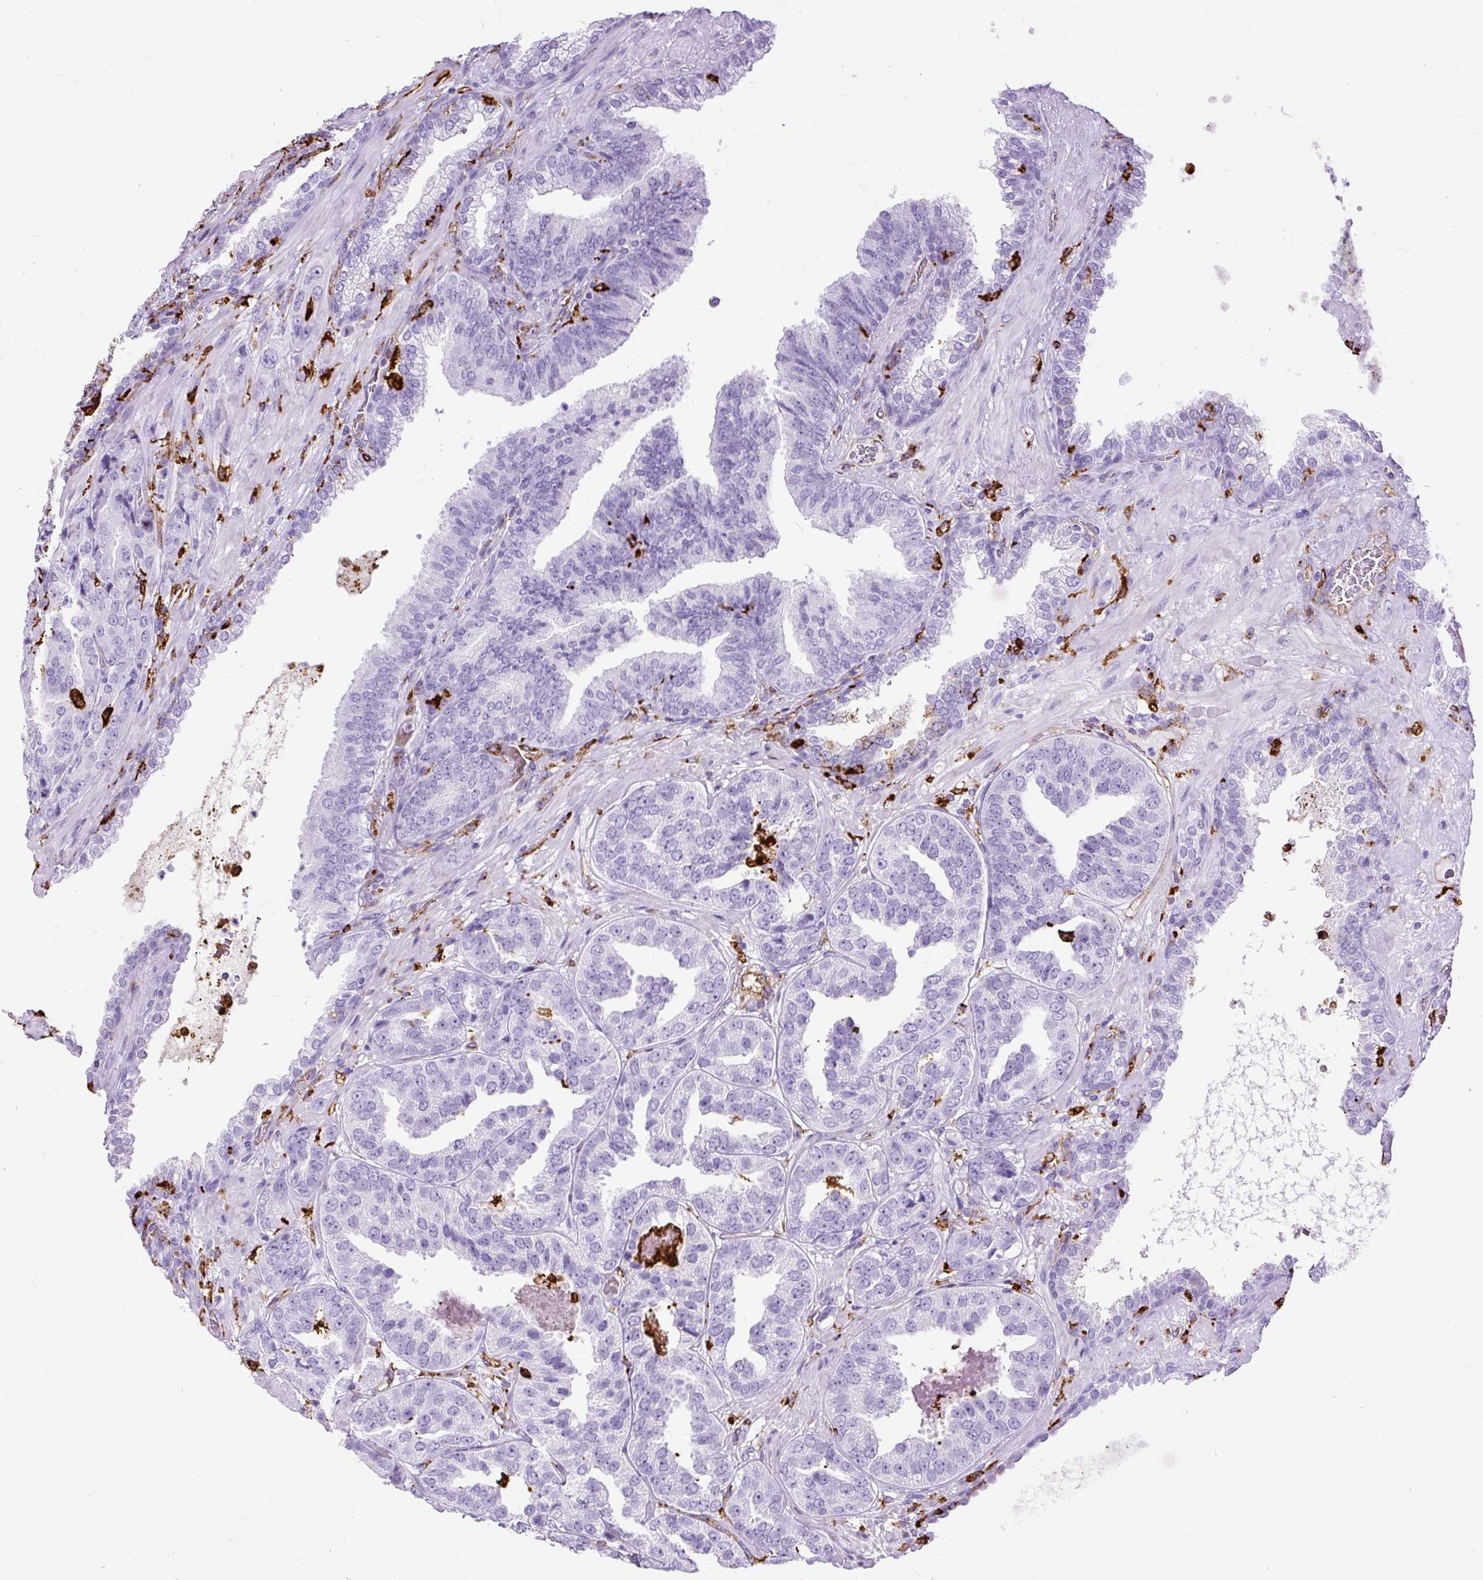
{"staining": {"intensity": "negative", "quantity": "none", "location": "none"}, "tissue": "prostate cancer", "cell_type": "Tumor cells", "image_type": "cancer", "snomed": [{"axis": "morphology", "description": "Adenocarcinoma, High grade"}, {"axis": "topography", "description": "Prostate"}], "caption": "Tumor cells are negative for protein expression in human prostate cancer (adenocarcinoma (high-grade)).", "gene": "HLA-DRA", "patient": {"sex": "male", "age": 63}}